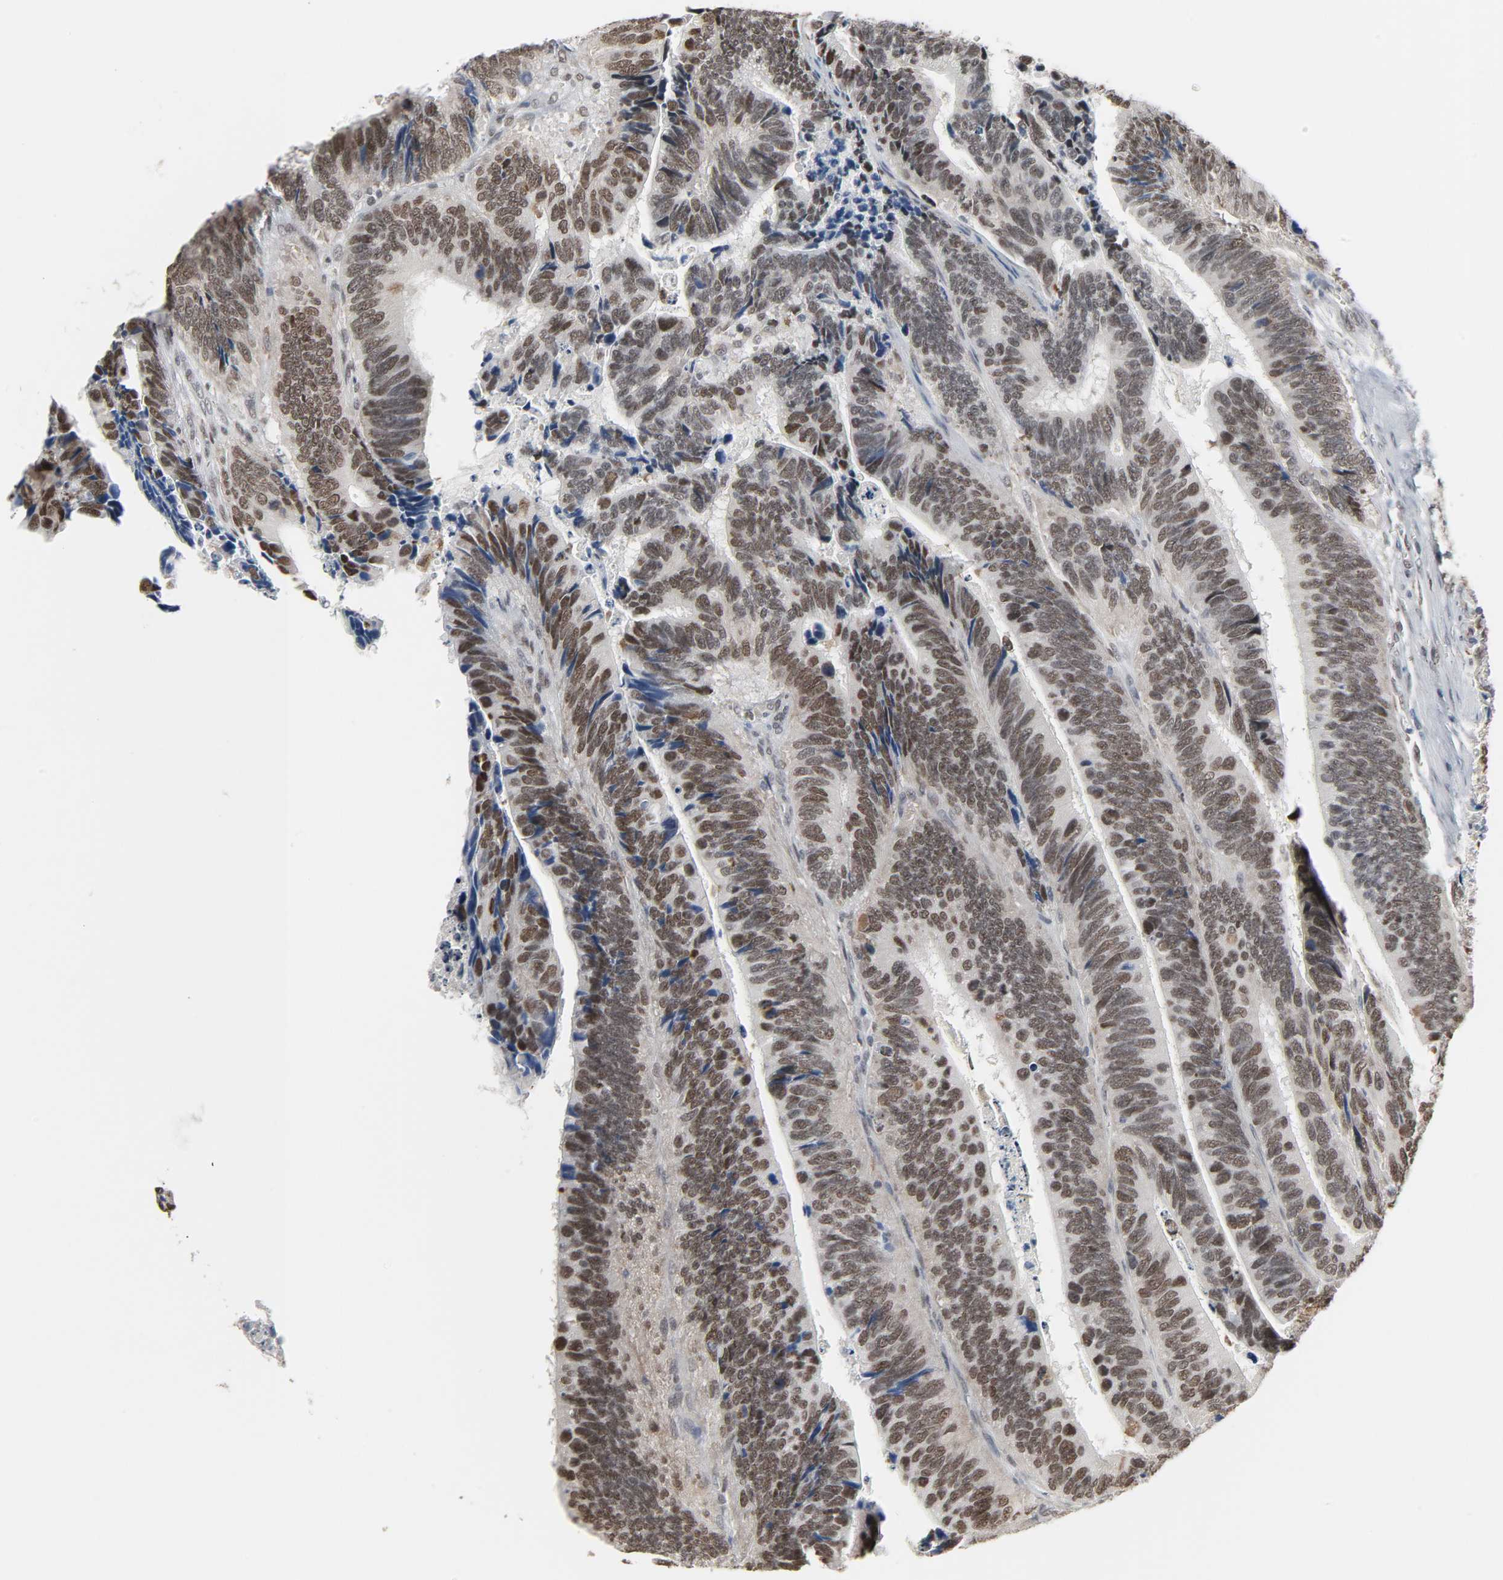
{"staining": {"intensity": "moderate", "quantity": ">75%", "location": "nuclear"}, "tissue": "colorectal cancer", "cell_type": "Tumor cells", "image_type": "cancer", "snomed": [{"axis": "morphology", "description": "Adenocarcinoma, NOS"}, {"axis": "topography", "description": "Colon"}], "caption": "An image of human adenocarcinoma (colorectal) stained for a protein demonstrates moderate nuclear brown staining in tumor cells.", "gene": "DAZAP1", "patient": {"sex": "male", "age": 72}}